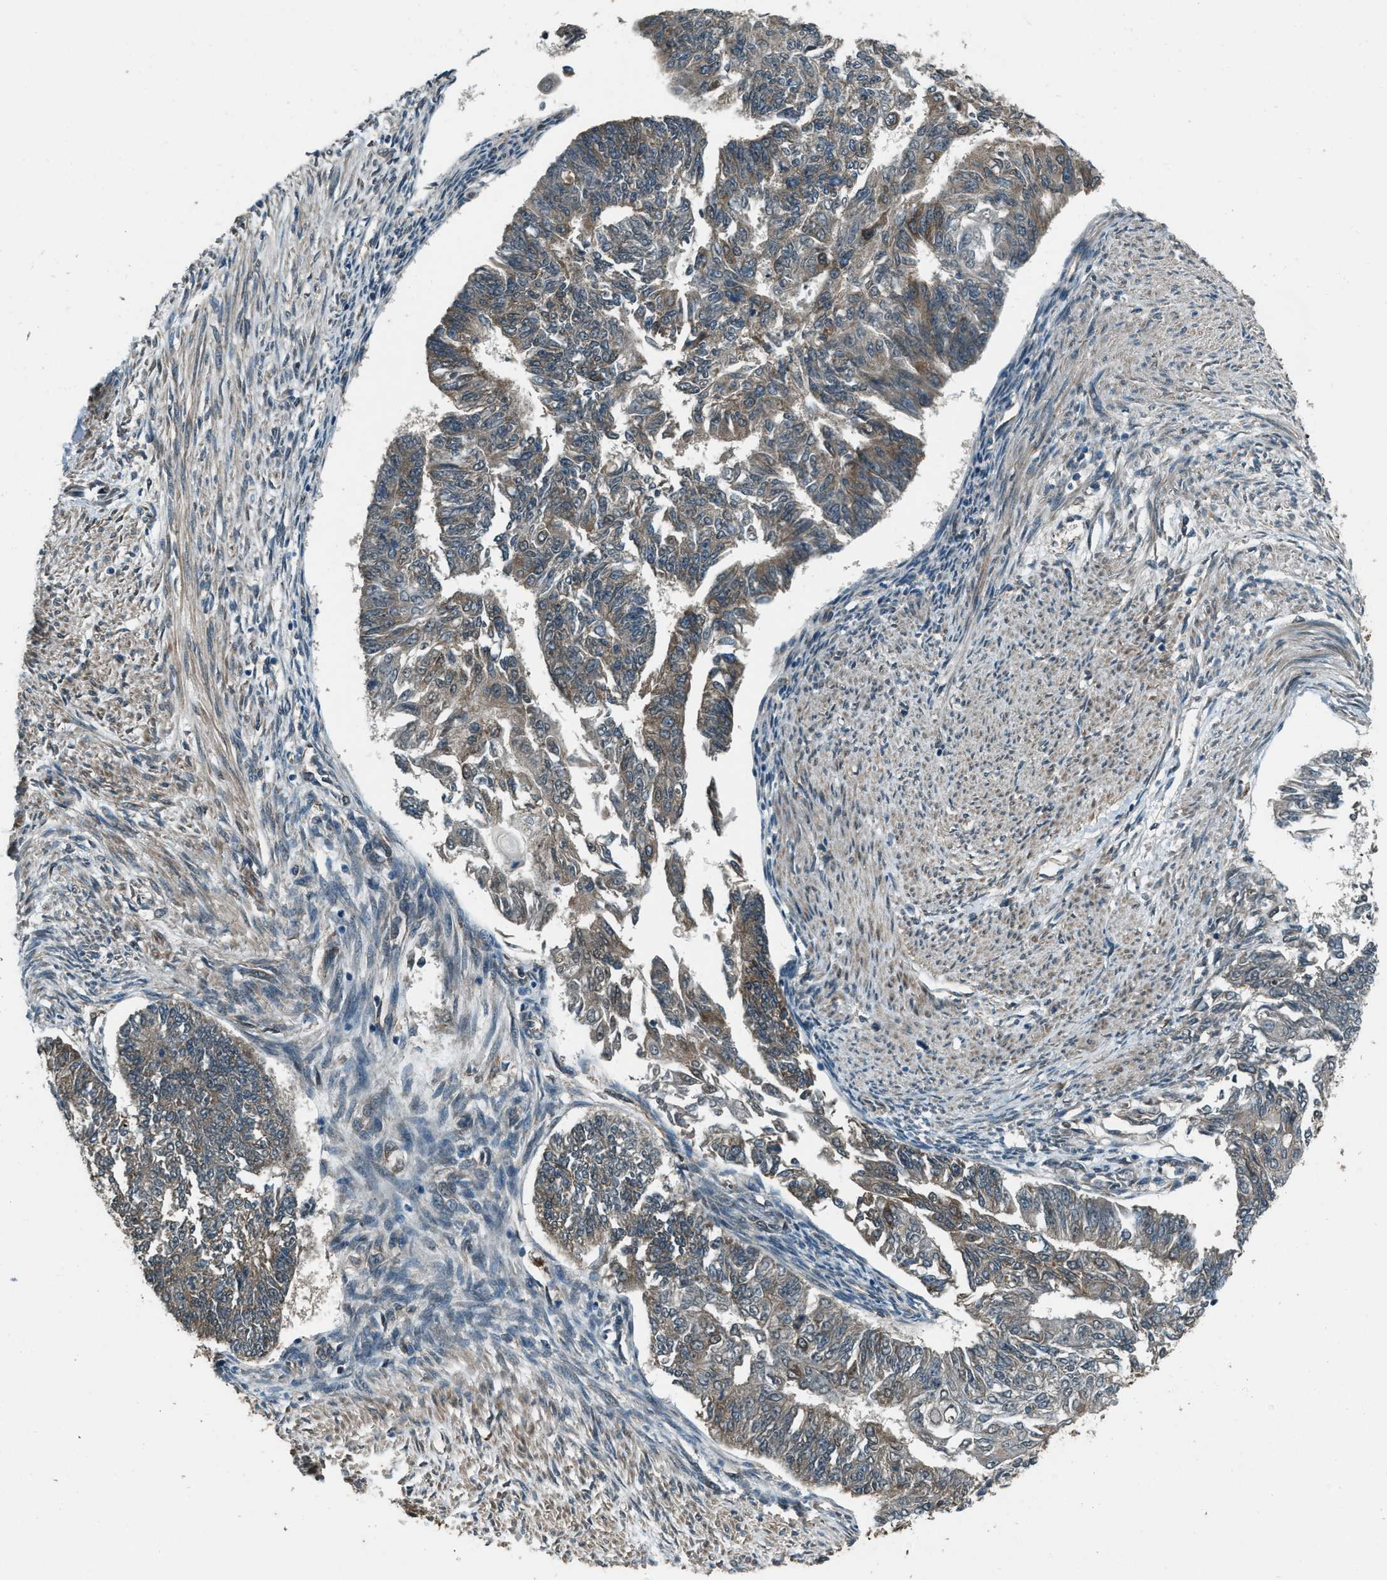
{"staining": {"intensity": "moderate", "quantity": "<25%", "location": "cytoplasmic/membranous"}, "tissue": "endometrial cancer", "cell_type": "Tumor cells", "image_type": "cancer", "snomed": [{"axis": "morphology", "description": "Adenocarcinoma, NOS"}, {"axis": "topography", "description": "Endometrium"}], "caption": "A photomicrograph of adenocarcinoma (endometrial) stained for a protein exhibits moderate cytoplasmic/membranous brown staining in tumor cells.", "gene": "SVIL", "patient": {"sex": "female", "age": 32}}